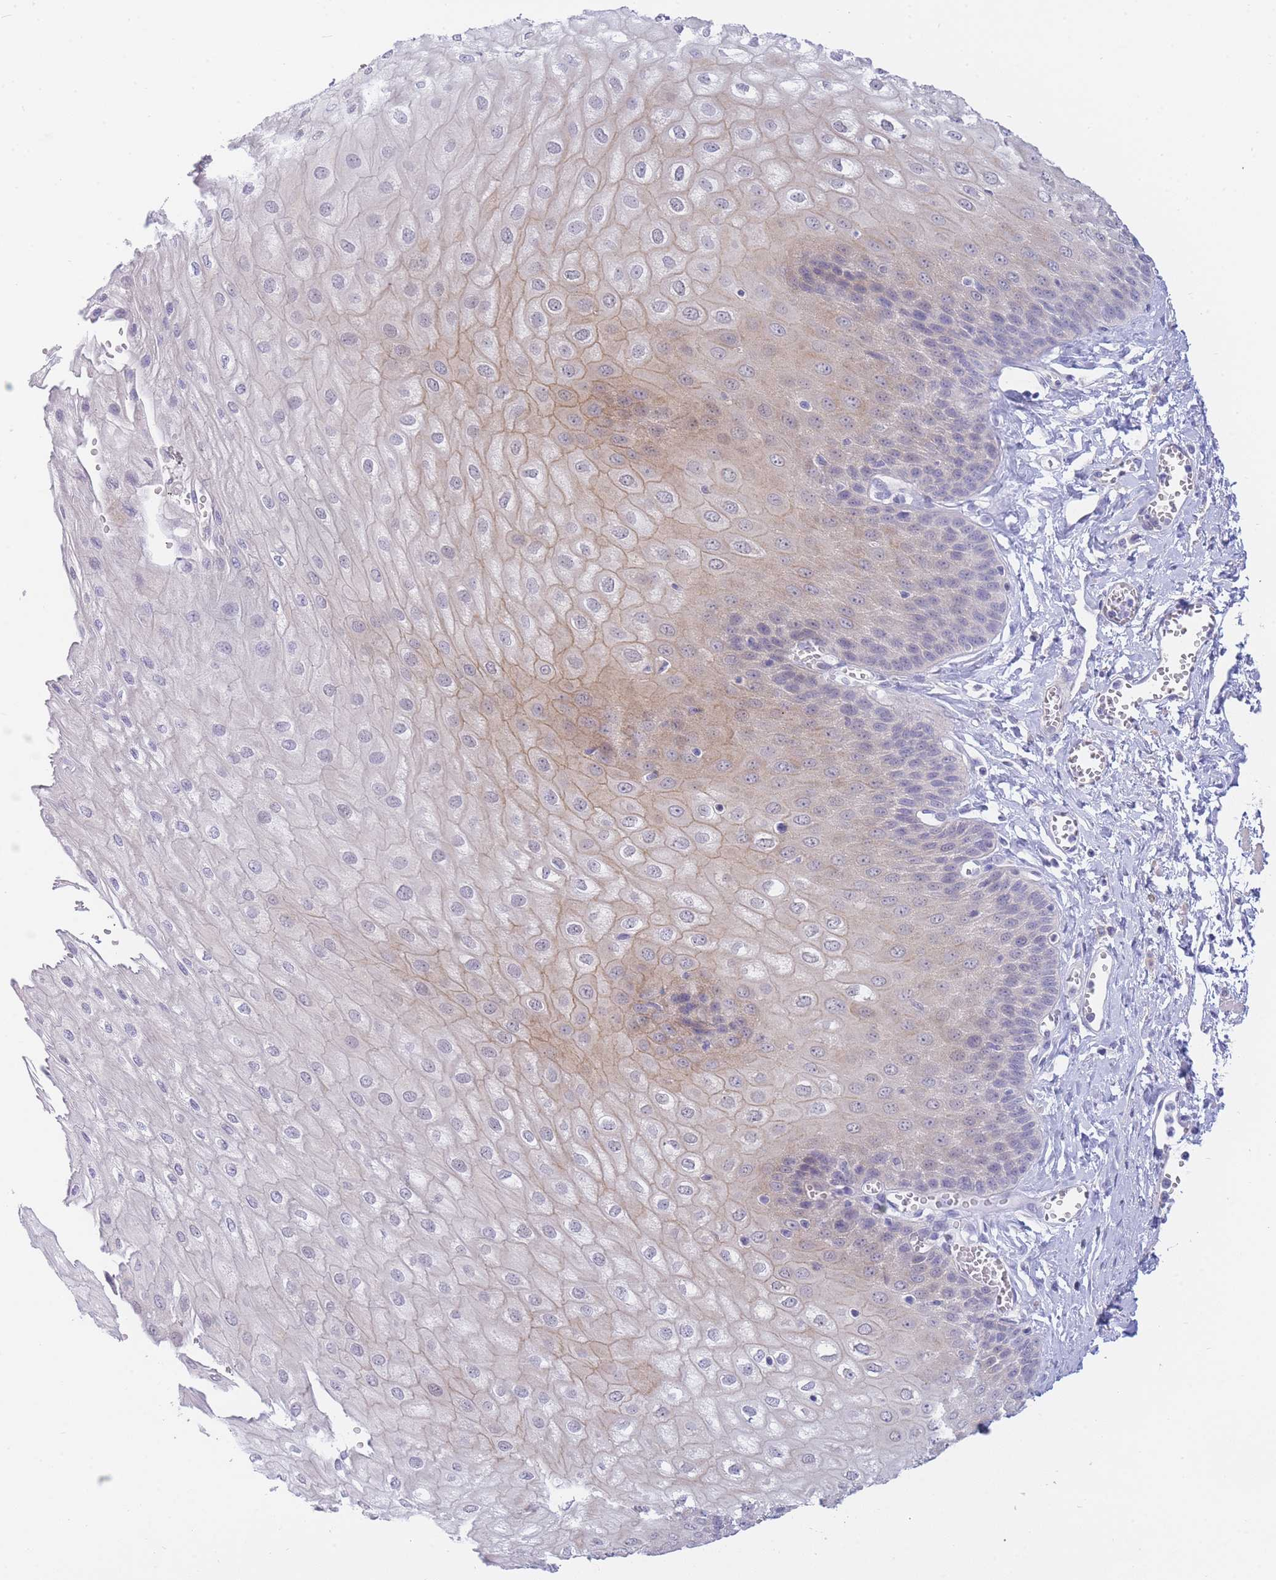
{"staining": {"intensity": "moderate", "quantity": "<25%", "location": "cytoplasmic/membranous"}, "tissue": "esophagus", "cell_type": "Squamous epithelial cells", "image_type": "normal", "snomed": [{"axis": "morphology", "description": "Normal tissue, NOS"}, {"axis": "topography", "description": "Esophagus"}], "caption": "Squamous epithelial cells display low levels of moderate cytoplasmic/membranous expression in about <25% of cells in unremarkable esophagus.", "gene": "SUGT1", "patient": {"sex": "male", "age": 60}}